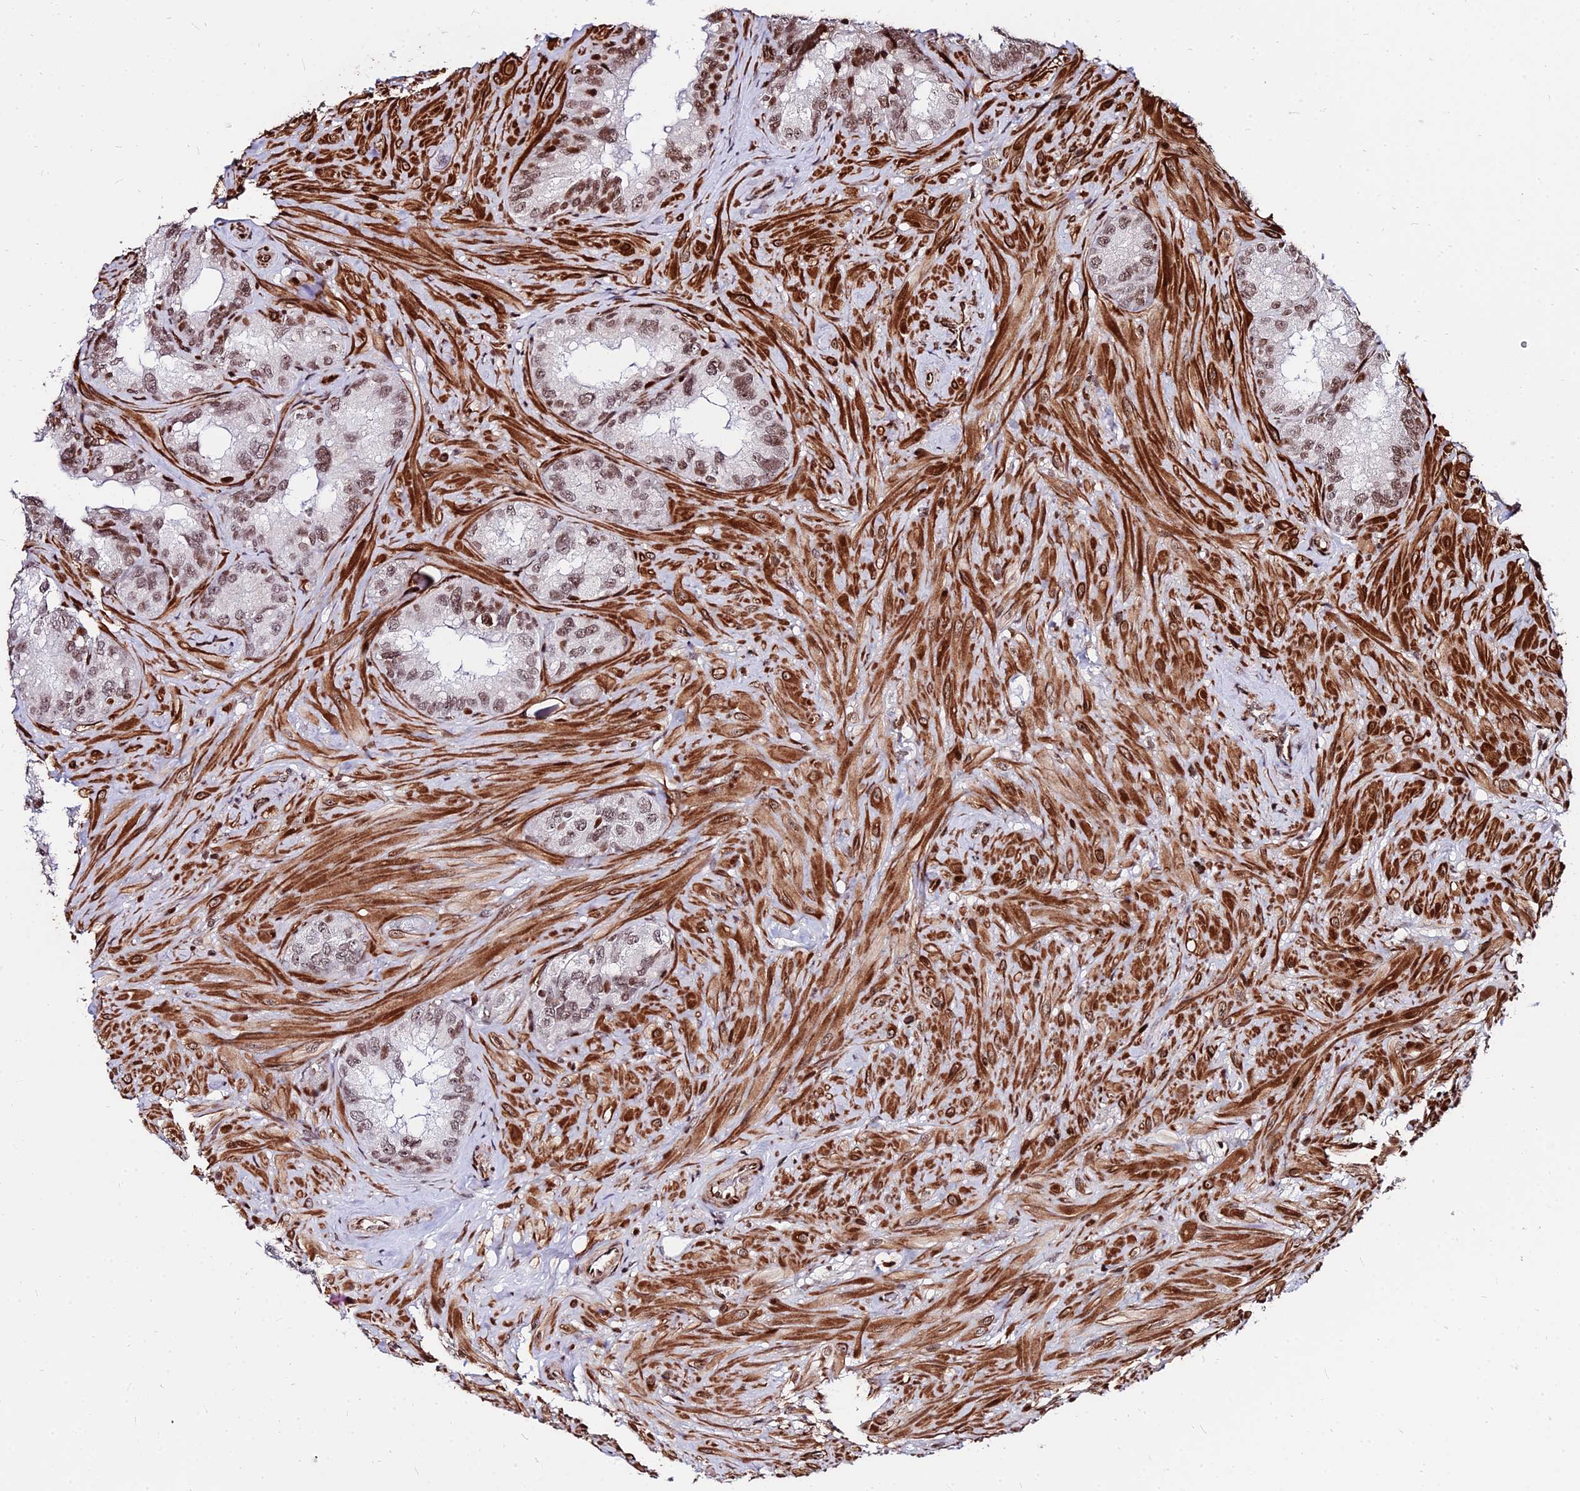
{"staining": {"intensity": "moderate", "quantity": ">75%", "location": "nuclear"}, "tissue": "seminal vesicle", "cell_type": "Glandular cells", "image_type": "normal", "snomed": [{"axis": "morphology", "description": "Normal tissue, NOS"}, {"axis": "topography", "description": "Seminal veicle"}, {"axis": "topography", "description": "Peripheral nerve tissue"}], "caption": "The micrograph exhibits a brown stain indicating the presence of a protein in the nuclear of glandular cells in seminal vesicle. The staining was performed using DAB (3,3'-diaminobenzidine) to visualize the protein expression in brown, while the nuclei were stained in blue with hematoxylin (Magnification: 20x).", "gene": "NYAP2", "patient": {"sex": "male", "age": 67}}